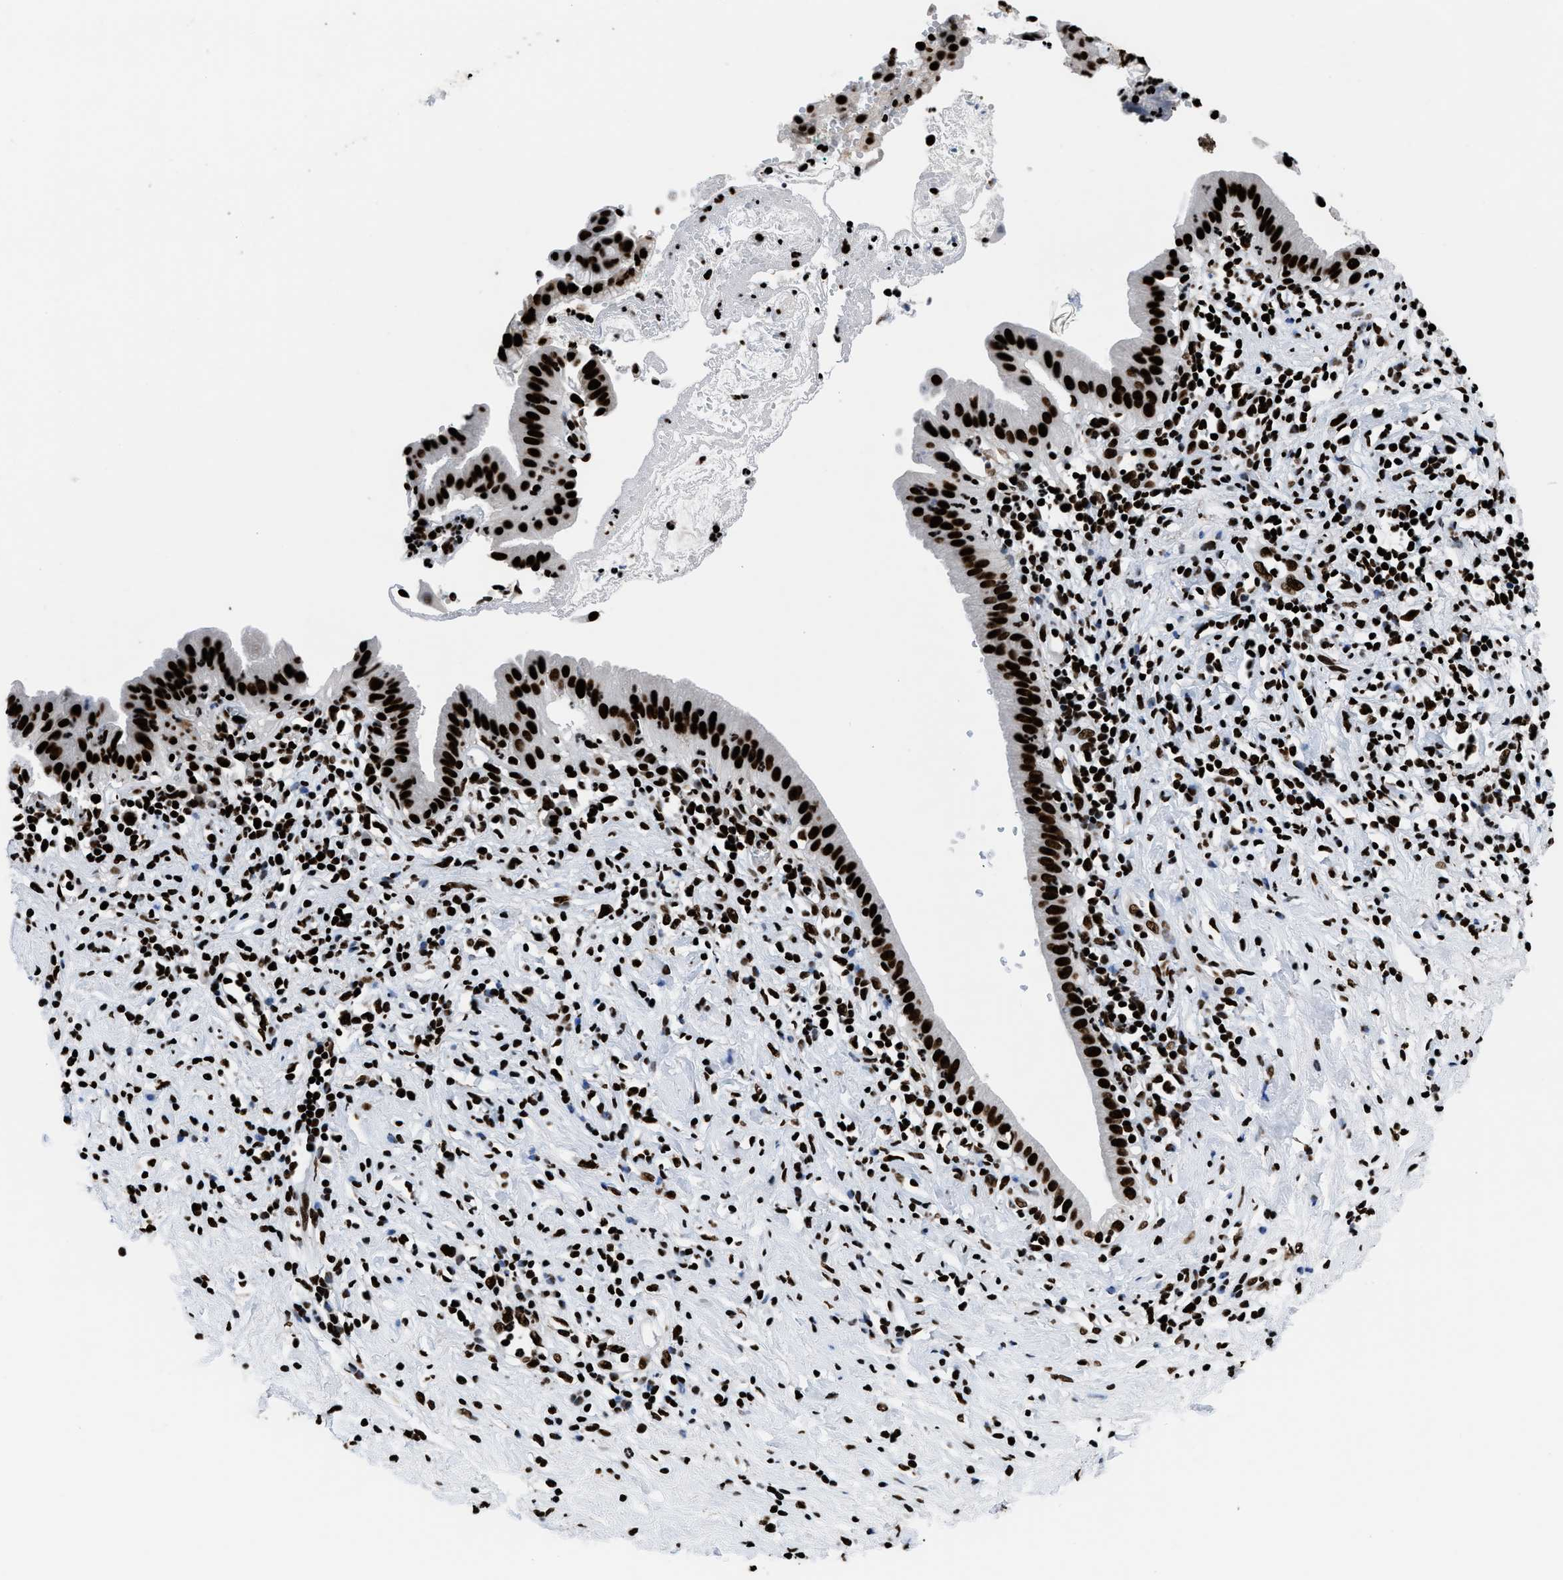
{"staining": {"intensity": "strong", "quantity": ">75%", "location": "nuclear"}, "tissue": "pancreatic cancer", "cell_type": "Tumor cells", "image_type": "cancer", "snomed": [{"axis": "morphology", "description": "Adenocarcinoma, NOS"}, {"axis": "morphology", "description": "Adenocarcinoma, metastatic, NOS"}, {"axis": "topography", "description": "Lymph node"}, {"axis": "topography", "description": "Pancreas"}, {"axis": "topography", "description": "Duodenum"}], "caption": "DAB immunohistochemical staining of human metastatic adenocarcinoma (pancreatic) exhibits strong nuclear protein expression in about >75% of tumor cells. (brown staining indicates protein expression, while blue staining denotes nuclei).", "gene": "HNRNPM", "patient": {"sex": "female", "age": 64}}